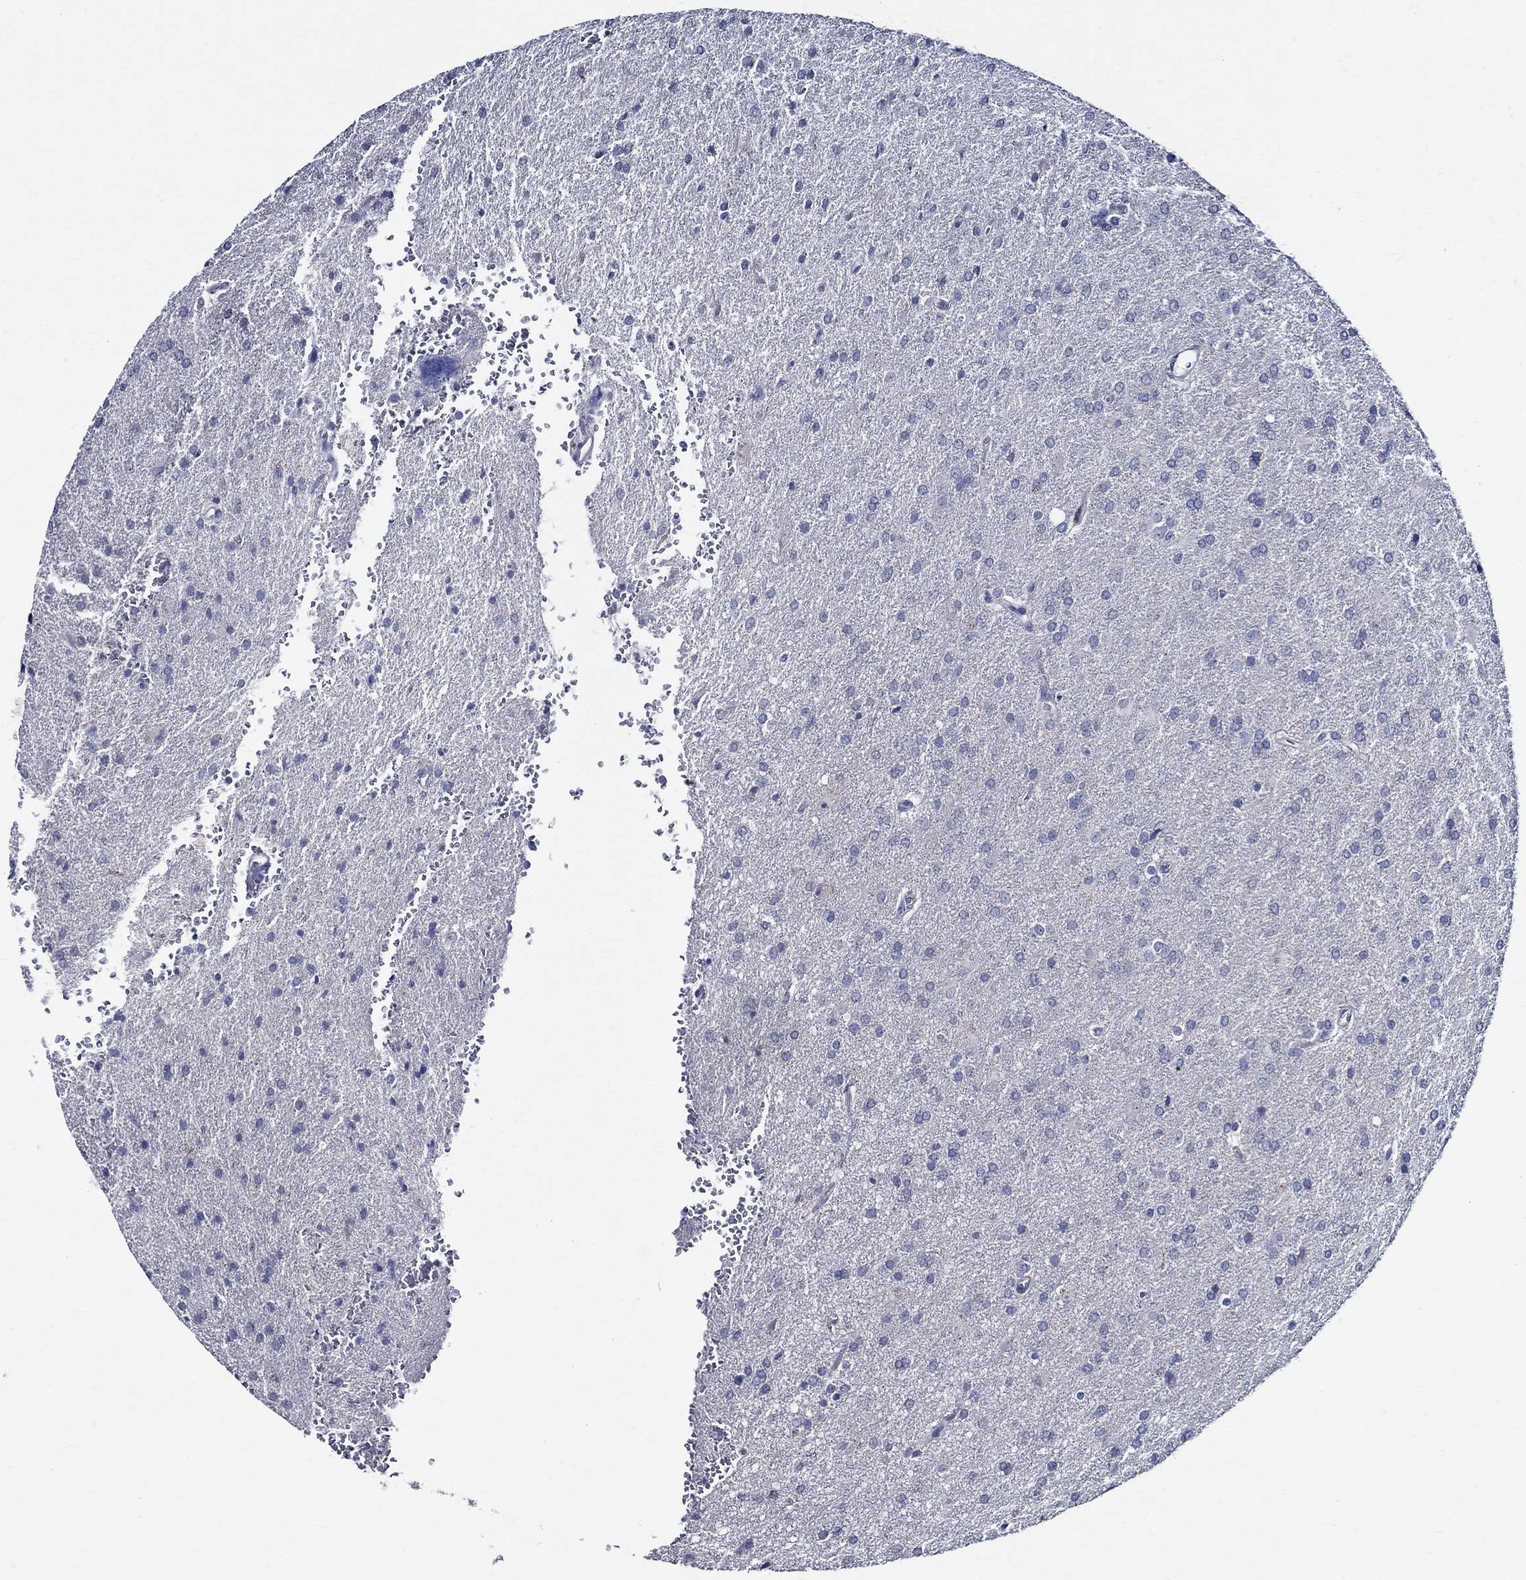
{"staining": {"intensity": "negative", "quantity": "none", "location": "none"}, "tissue": "glioma", "cell_type": "Tumor cells", "image_type": "cancer", "snomed": [{"axis": "morphology", "description": "Glioma, malignant, High grade"}, {"axis": "topography", "description": "Brain"}], "caption": "Immunohistochemical staining of human glioma shows no significant staining in tumor cells. (DAB immunohistochemistry, high magnification).", "gene": "SKOR1", "patient": {"sex": "male", "age": 68}}